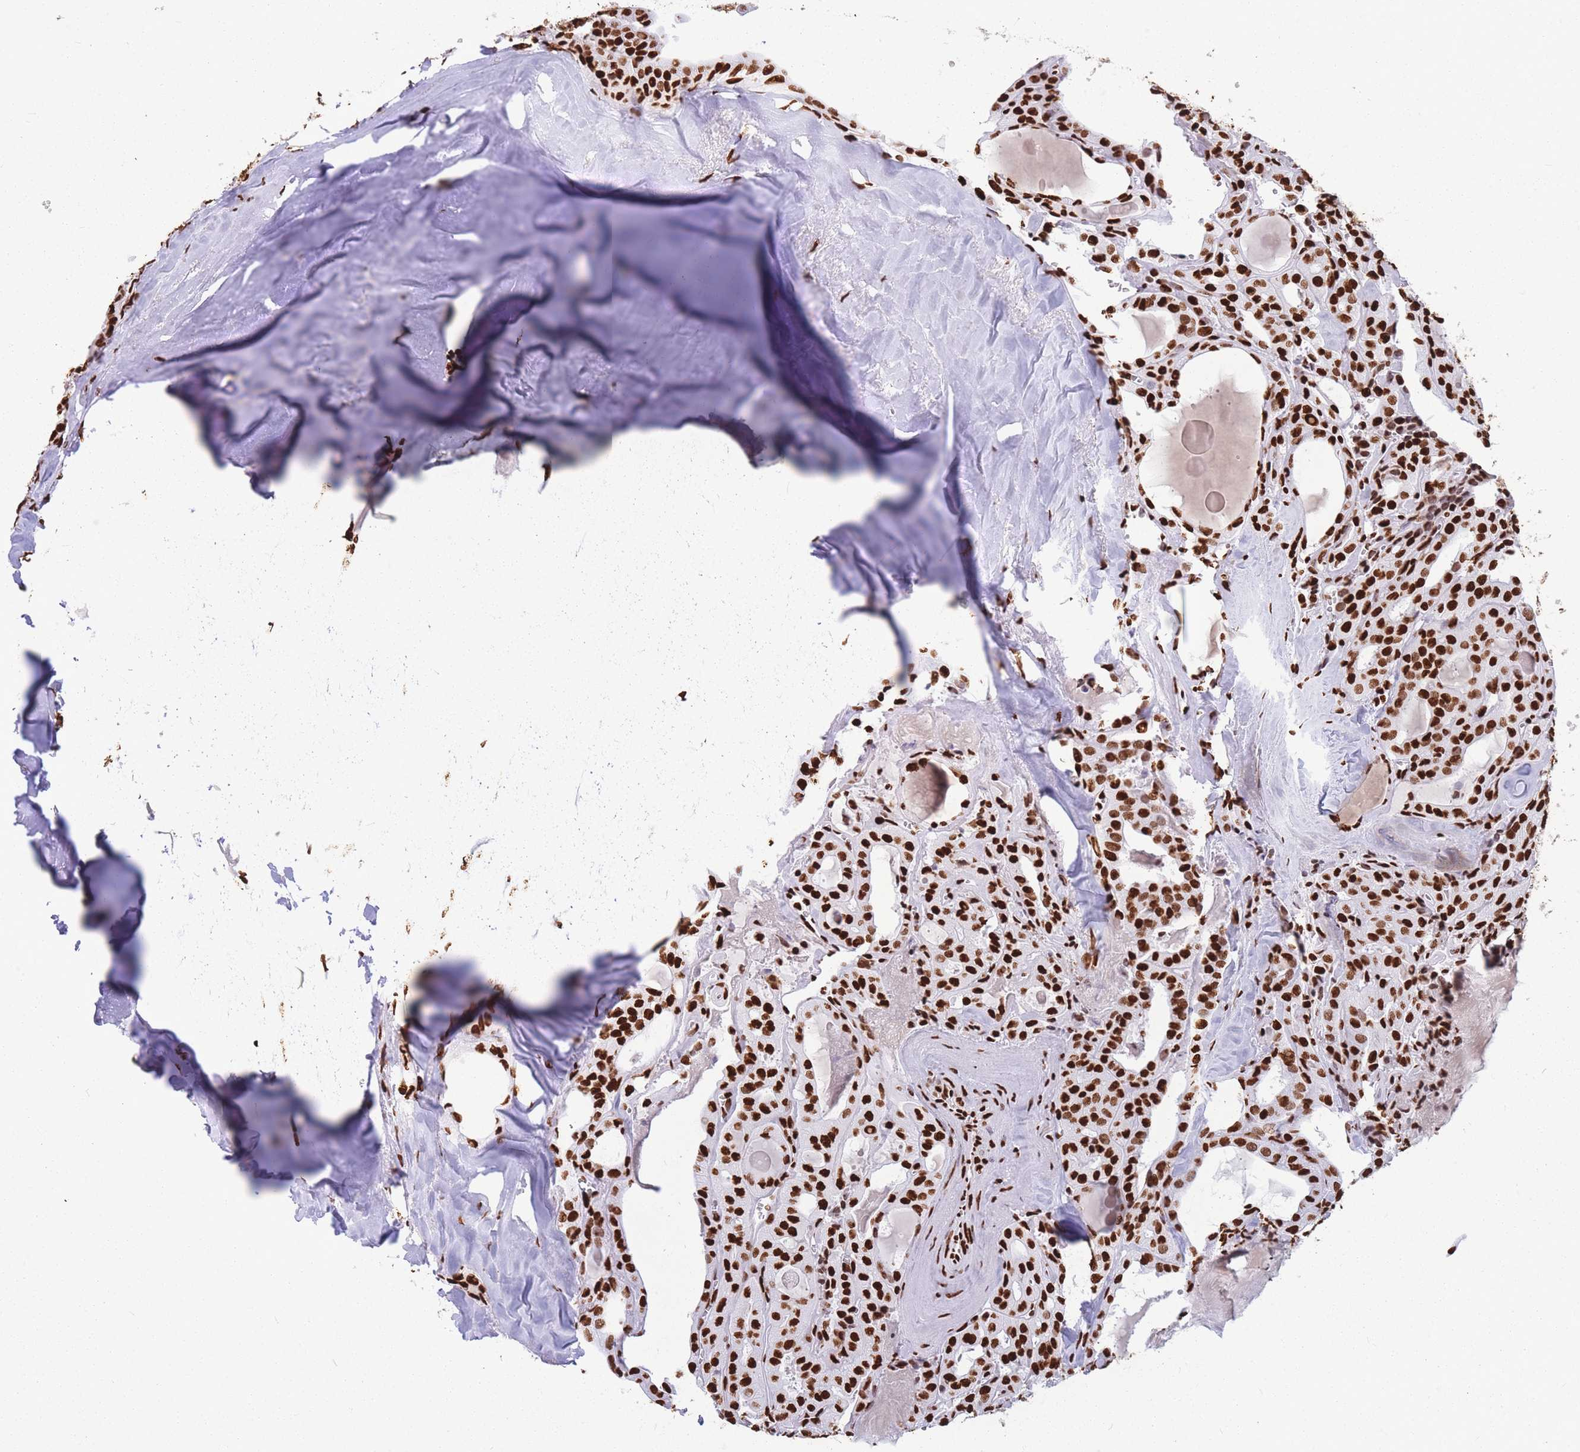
{"staining": {"intensity": "strong", "quantity": ">75%", "location": "nuclear"}, "tissue": "thyroid cancer", "cell_type": "Tumor cells", "image_type": "cancer", "snomed": [{"axis": "morphology", "description": "Papillary adenocarcinoma, NOS"}, {"axis": "topography", "description": "Thyroid gland"}], "caption": "About >75% of tumor cells in human thyroid cancer (papillary adenocarcinoma) exhibit strong nuclear protein expression as visualized by brown immunohistochemical staining.", "gene": "HNRNPUL1", "patient": {"sex": "male", "age": 52}}